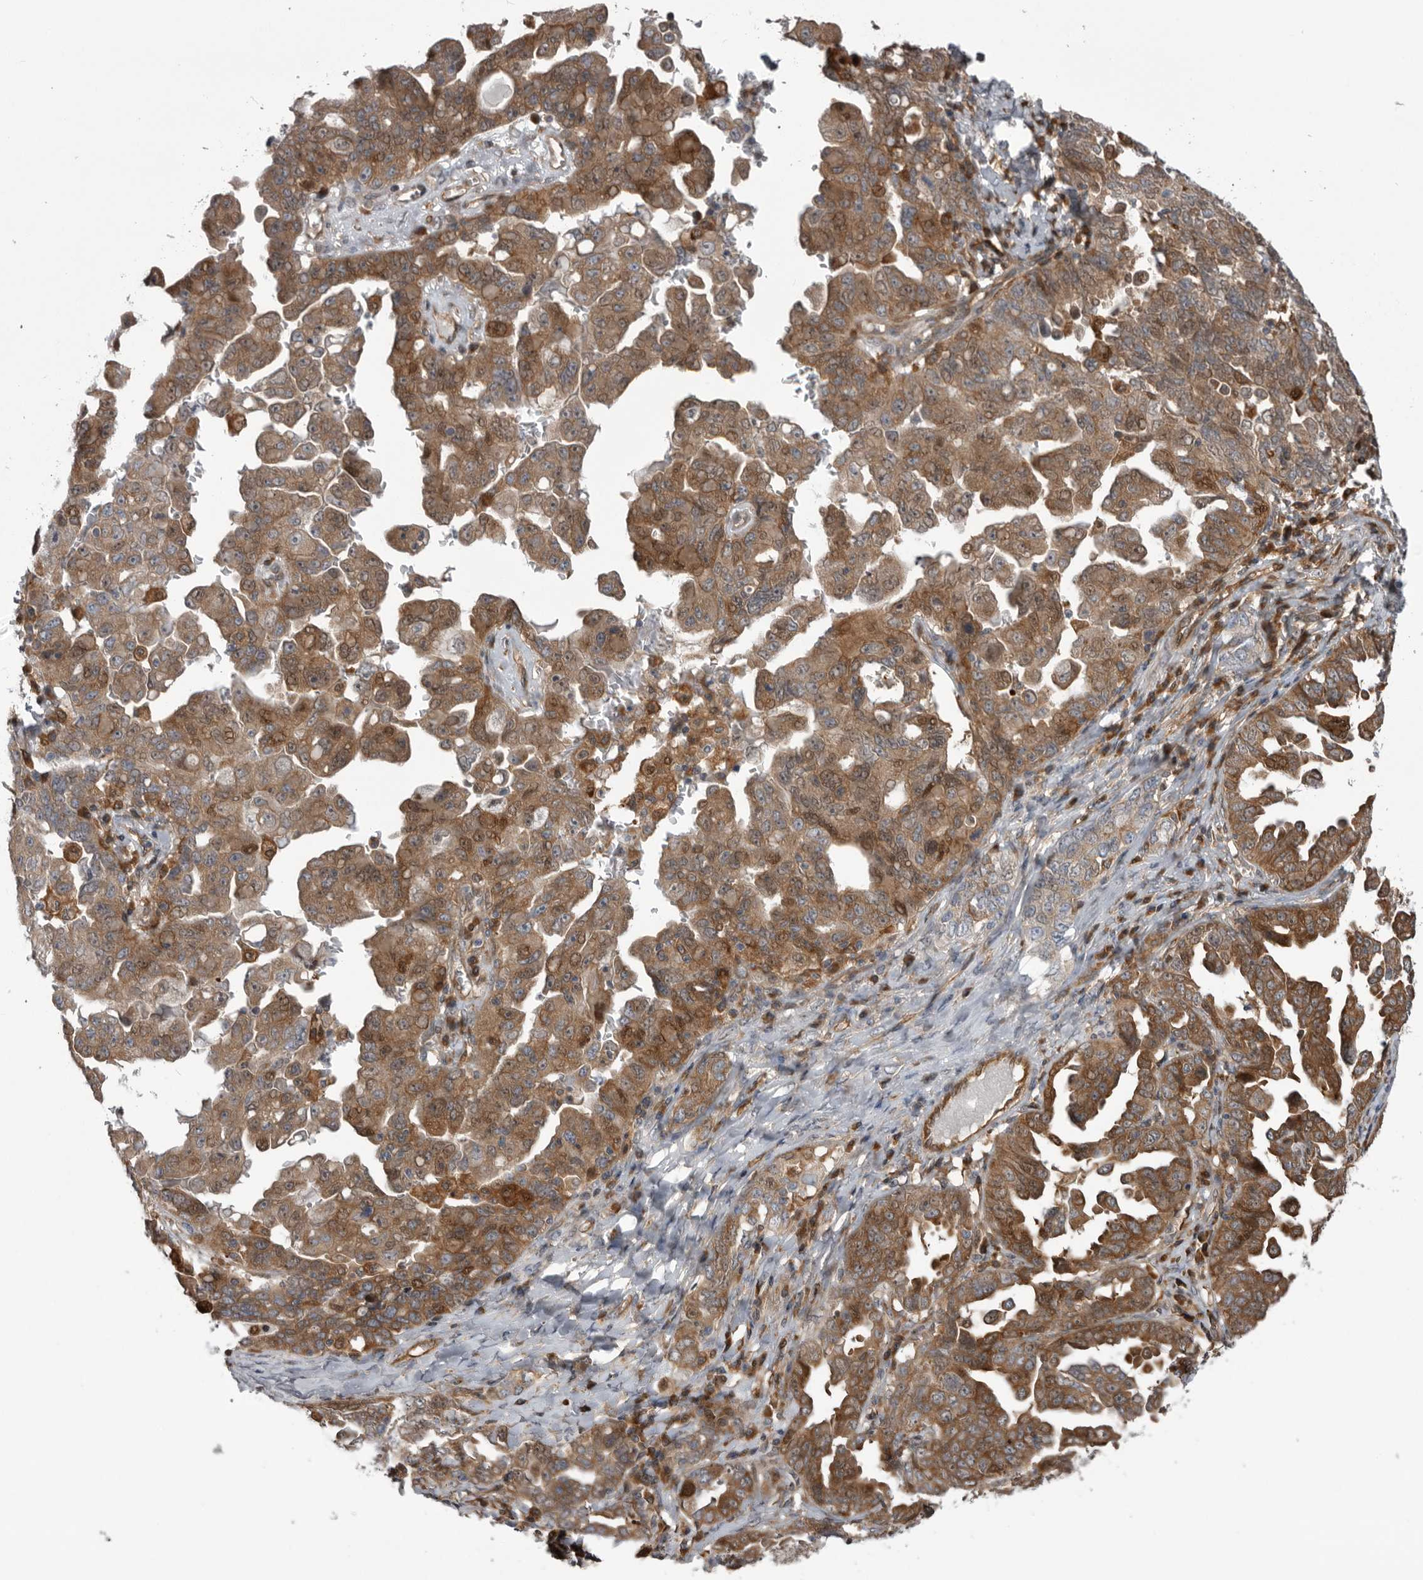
{"staining": {"intensity": "moderate", "quantity": ">75%", "location": "cytoplasmic/membranous,nuclear"}, "tissue": "ovarian cancer", "cell_type": "Tumor cells", "image_type": "cancer", "snomed": [{"axis": "morphology", "description": "Carcinoma, endometroid"}, {"axis": "topography", "description": "Ovary"}], "caption": "Immunohistochemical staining of human ovarian cancer demonstrates moderate cytoplasmic/membranous and nuclear protein expression in approximately >75% of tumor cells.", "gene": "RAB3GAP2", "patient": {"sex": "female", "age": 62}}